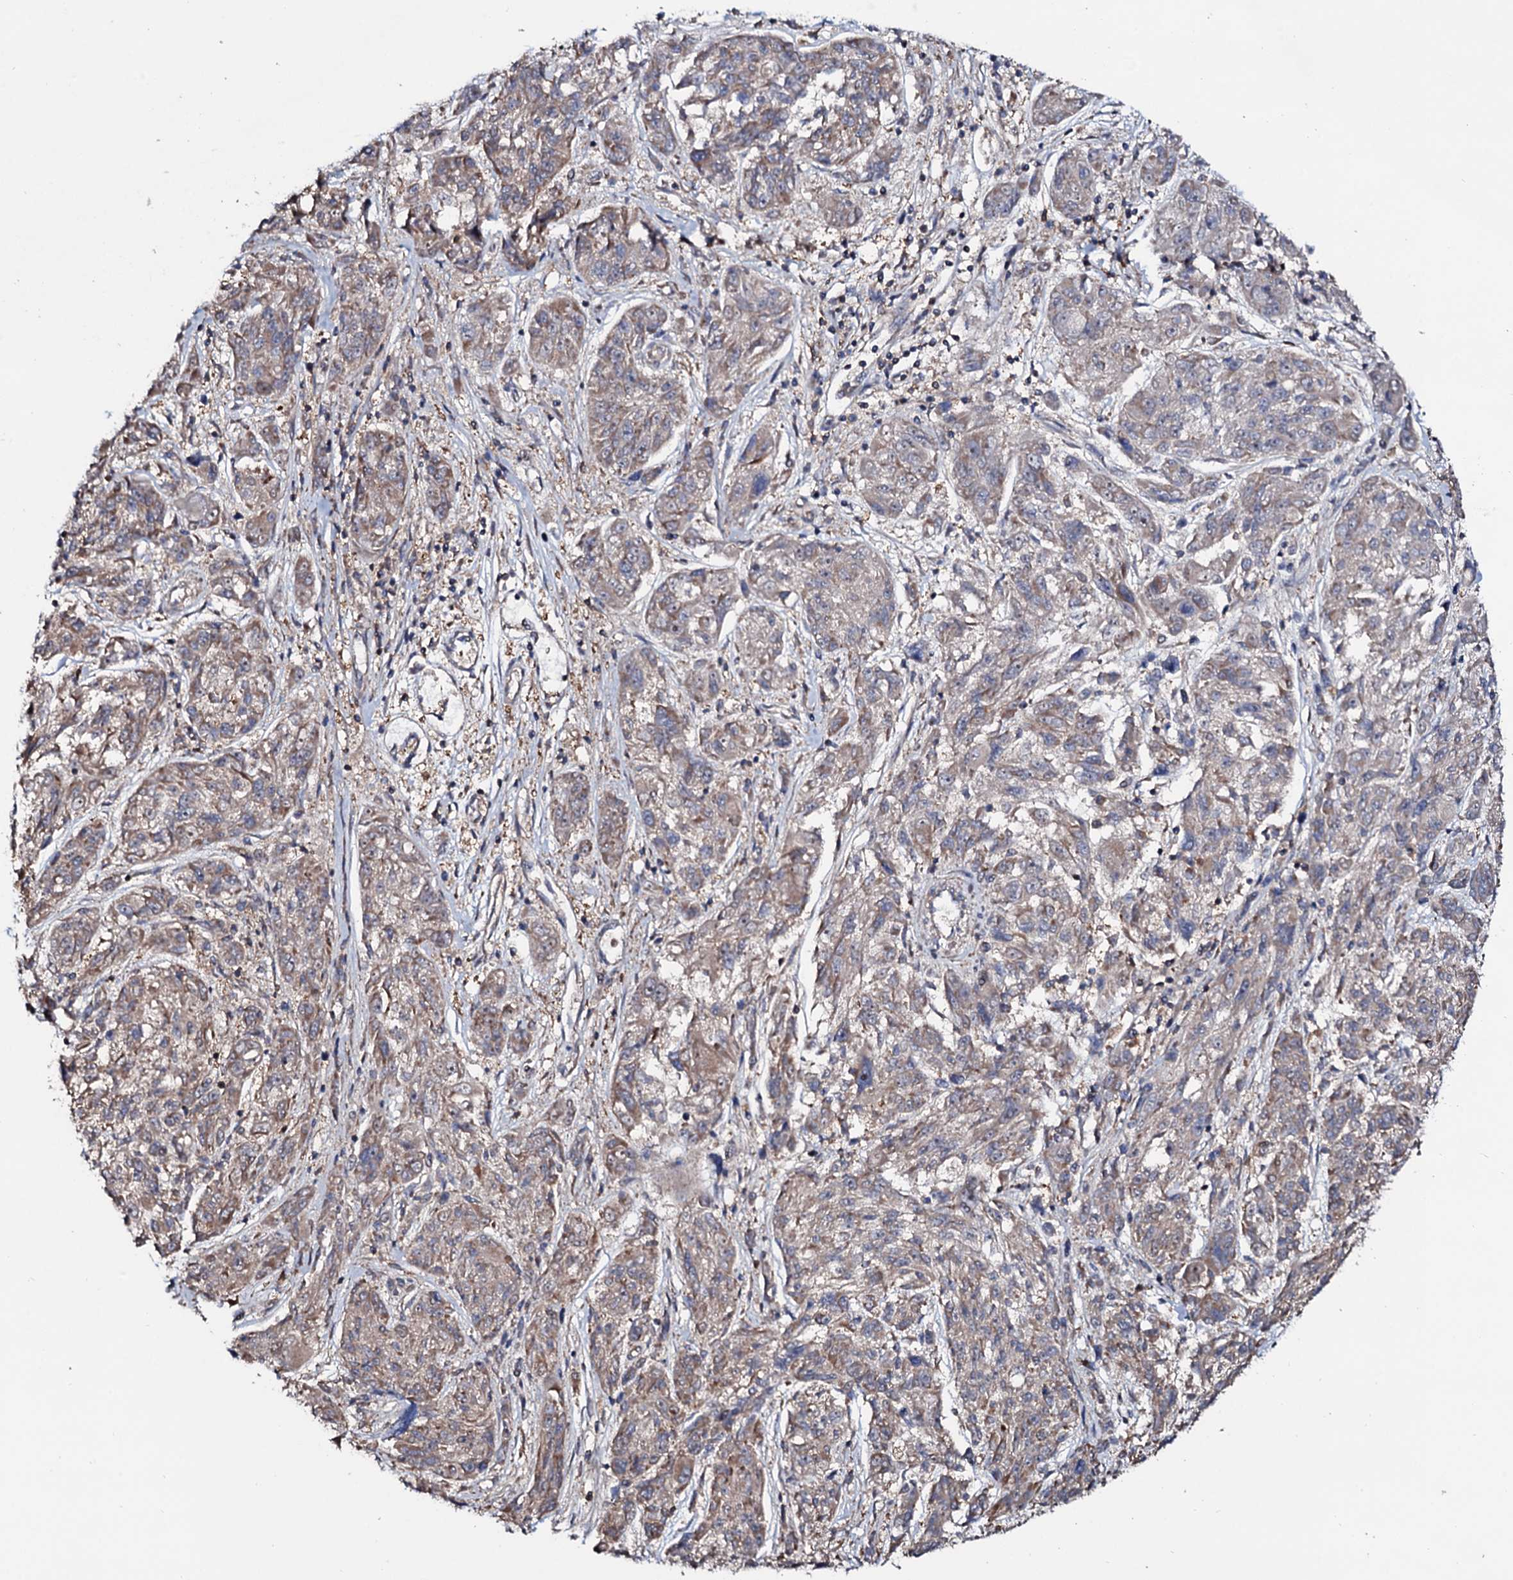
{"staining": {"intensity": "weak", "quantity": ">75%", "location": "cytoplasmic/membranous"}, "tissue": "melanoma", "cell_type": "Tumor cells", "image_type": "cancer", "snomed": [{"axis": "morphology", "description": "Malignant melanoma, NOS"}, {"axis": "topography", "description": "Skin"}], "caption": "IHC photomicrograph of human malignant melanoma stained for a protein (brown), which displays low levels of weak cytoplasmic/membranous staining in approximately >75% of tumor cells.", "gene": "COG6", "patient": {"sex": "male", "age": 53}}